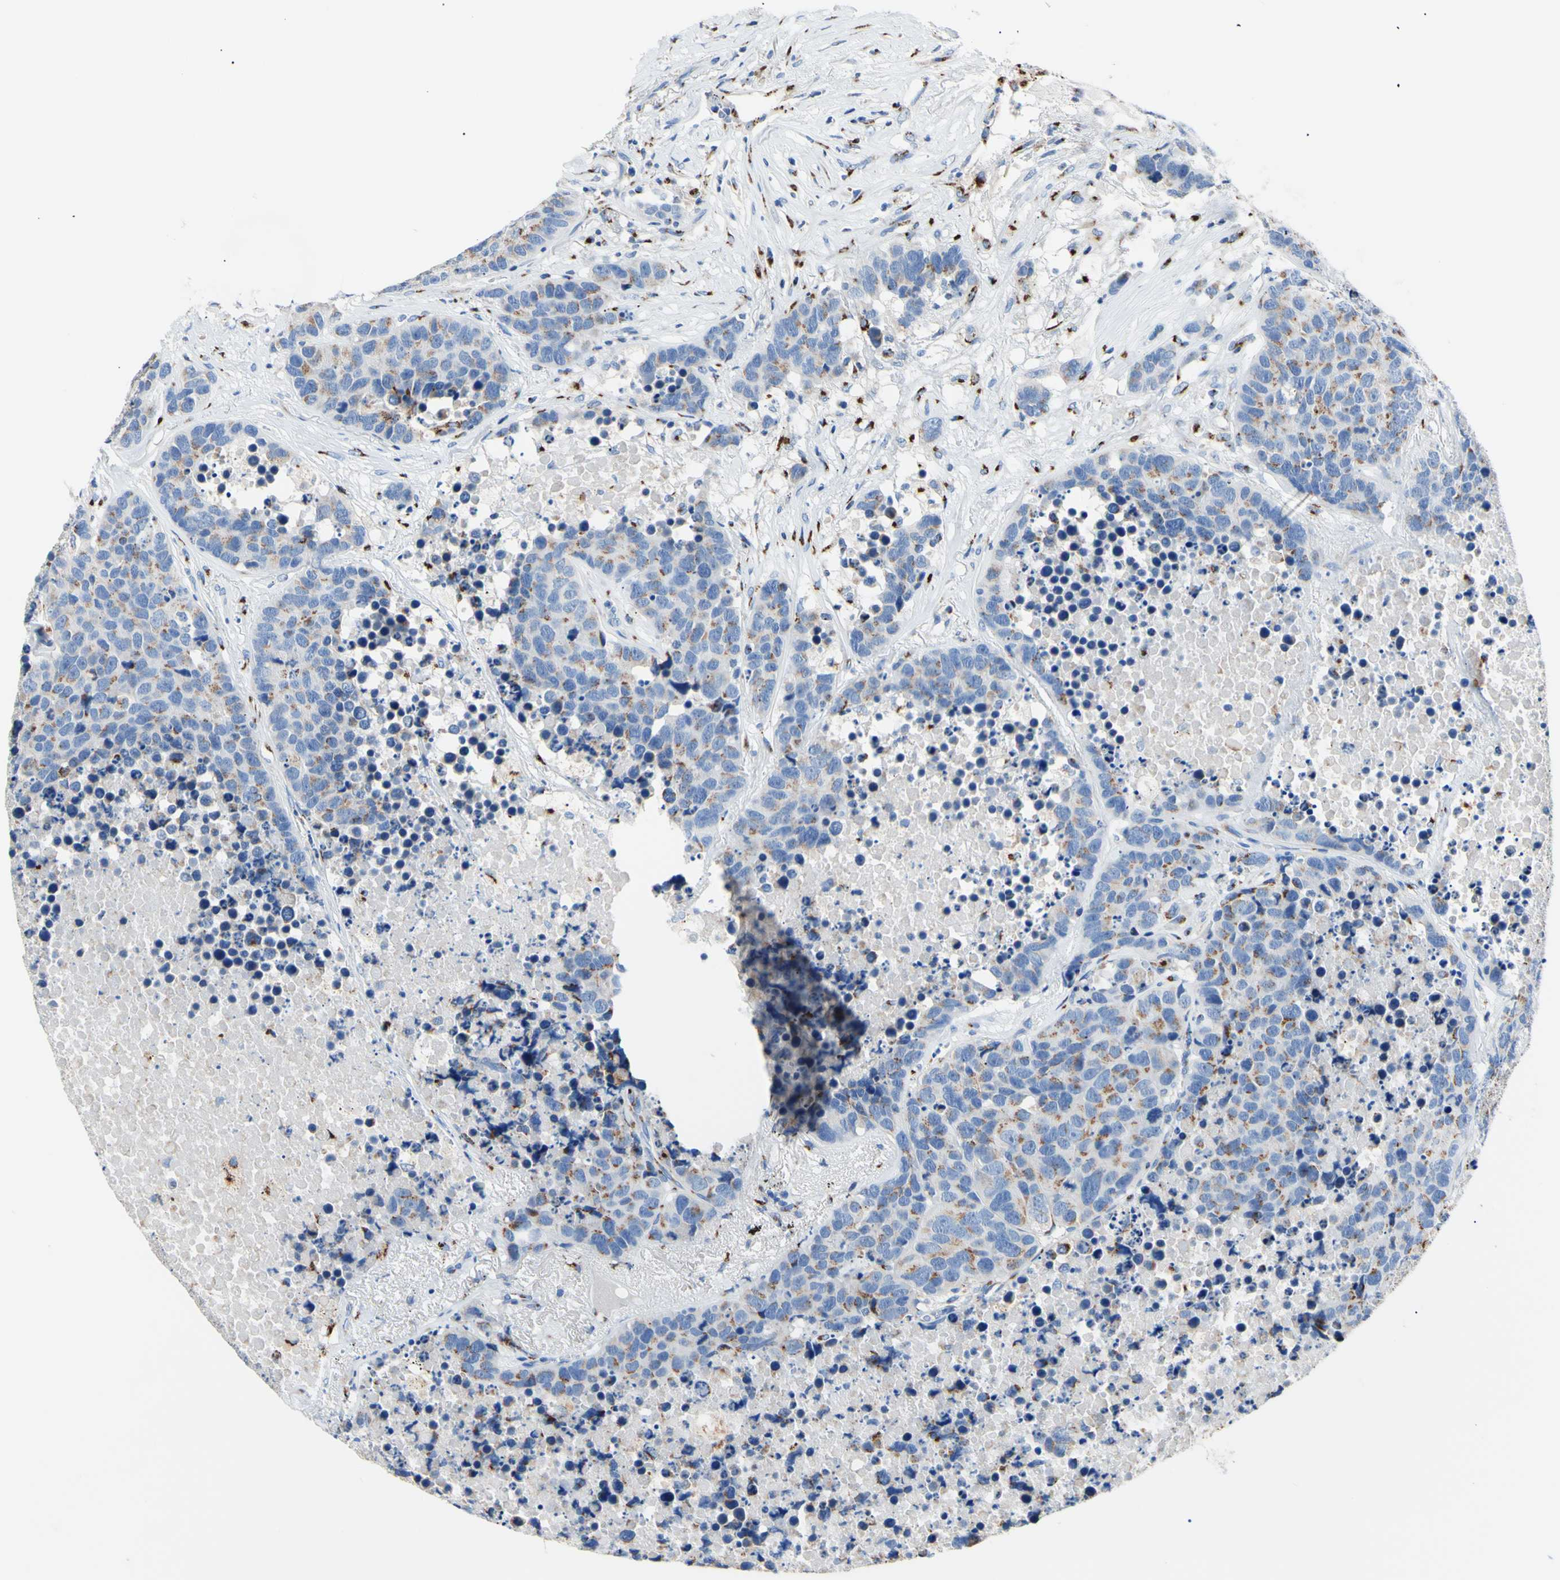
{"staining": {"intensity": "weak", "quantity": "25%-75%", "location": "cytoplasmic/membranous"}, "tissue": "carcinoid", "cell_type": "Tumor cells", "image_type": "cancer", "snomed": [{"axis": "morphology", "description": "Carcinoid, malignant, NOS"}, {"axis": "topography", "description": "Lung"}], "caption": "Protein staining of carcinoid tissue reveals weak cytoplasmic/membranous staining in approximately 25%-75% of tumor cells.", "gene": "GALNT2", "patient": {"sex": "male", "age": 60}}